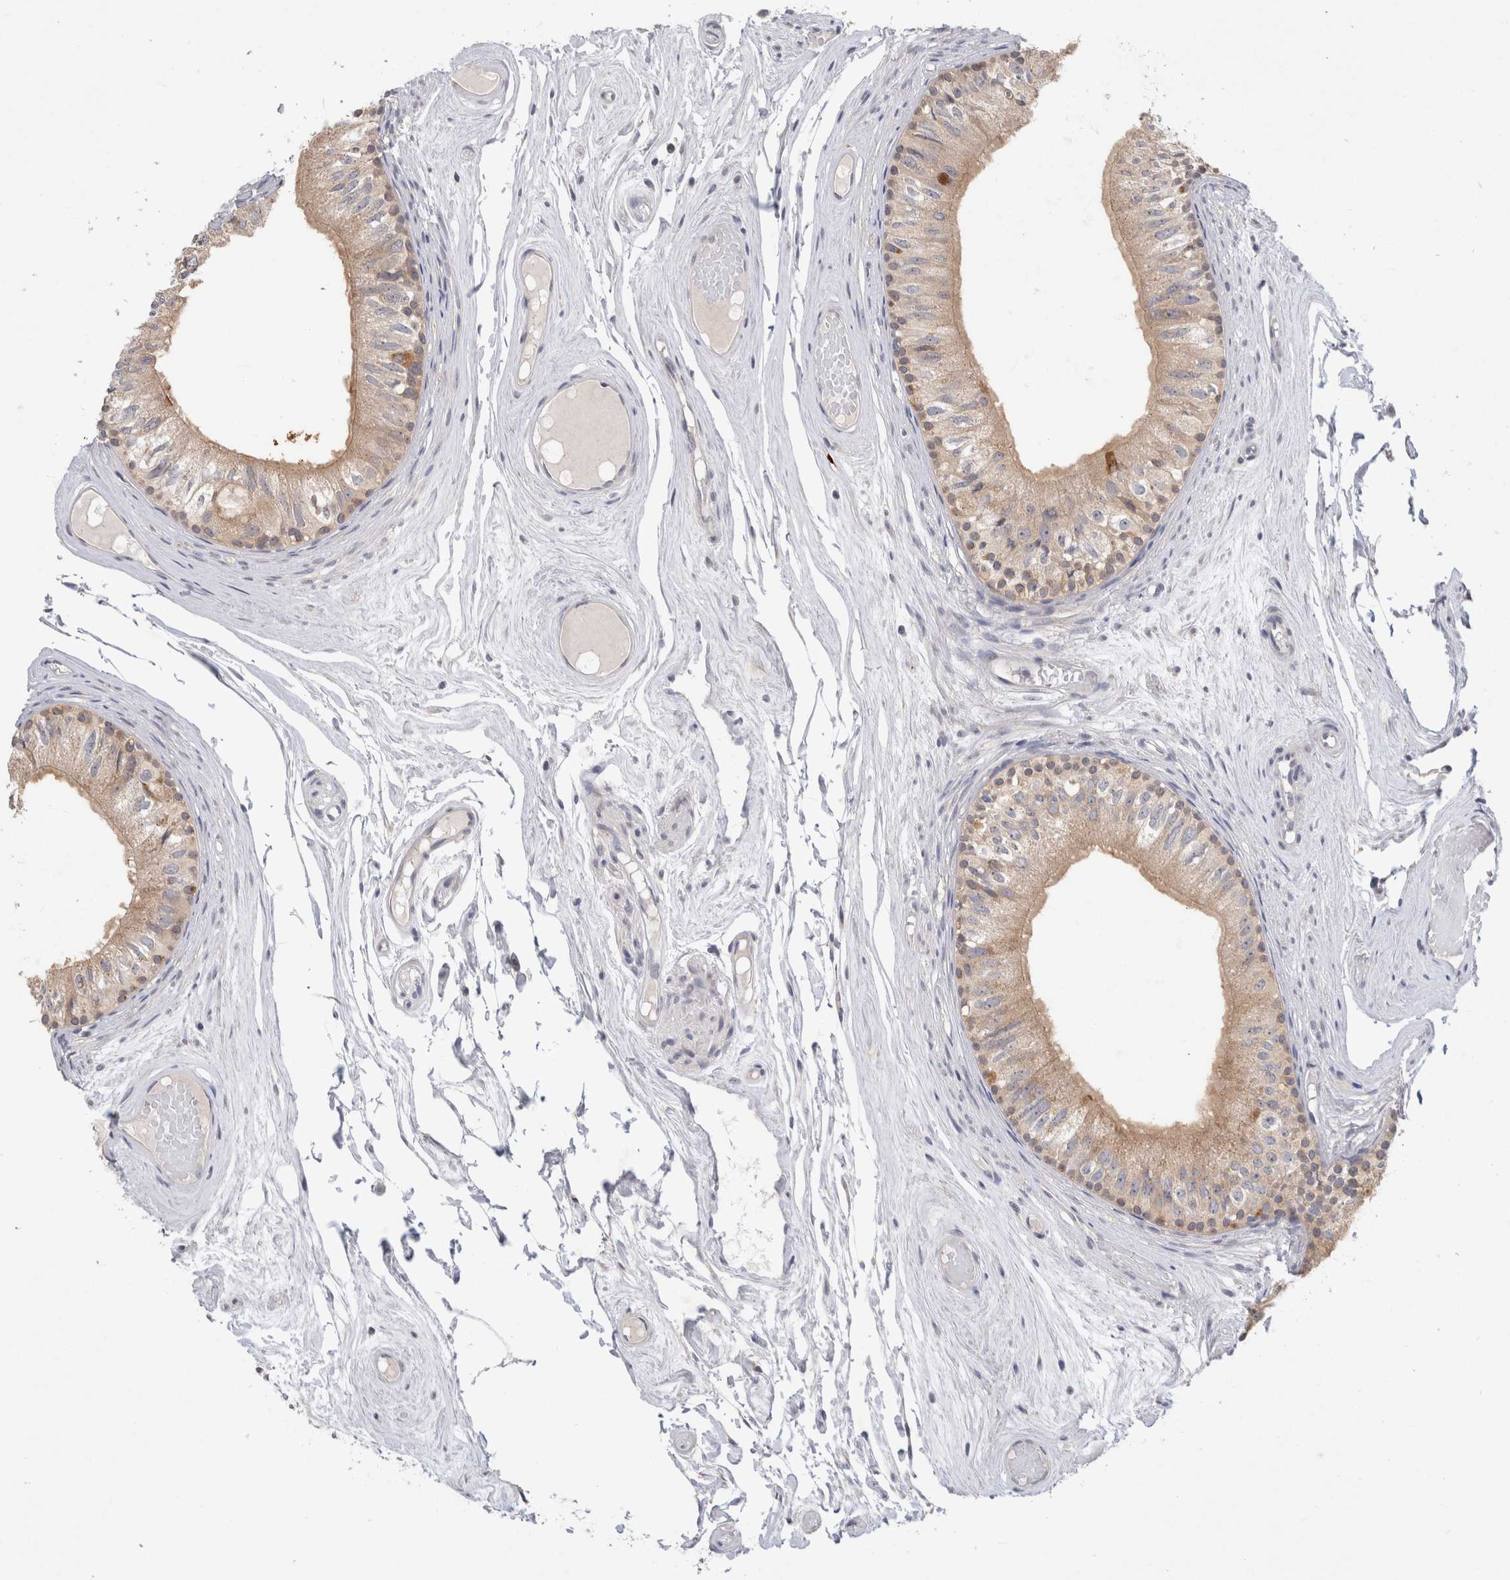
{"staining": {"intensity": "weak", "quantity": ">75%", "location": "cytoplasmic/membranous"}, "tissue": "epididymis", "cell_type": "Glandular cells", "image_type": "normal", "snomed": [{"axis": "morphology", "description": "Normal tissue, NOS"}, {"axis": "topography", "description": "Epididymis"}], "caption": "Brown immunohistochemical staining in benign epididymis demonstrates weak cytoplasmic/membranous staining in about >75% of glandular cells. (DAB IHC with brightfield microscopy, high magnification).", "gene": "NEDD4L", "patient": {"sex": "male", "age": 79}}